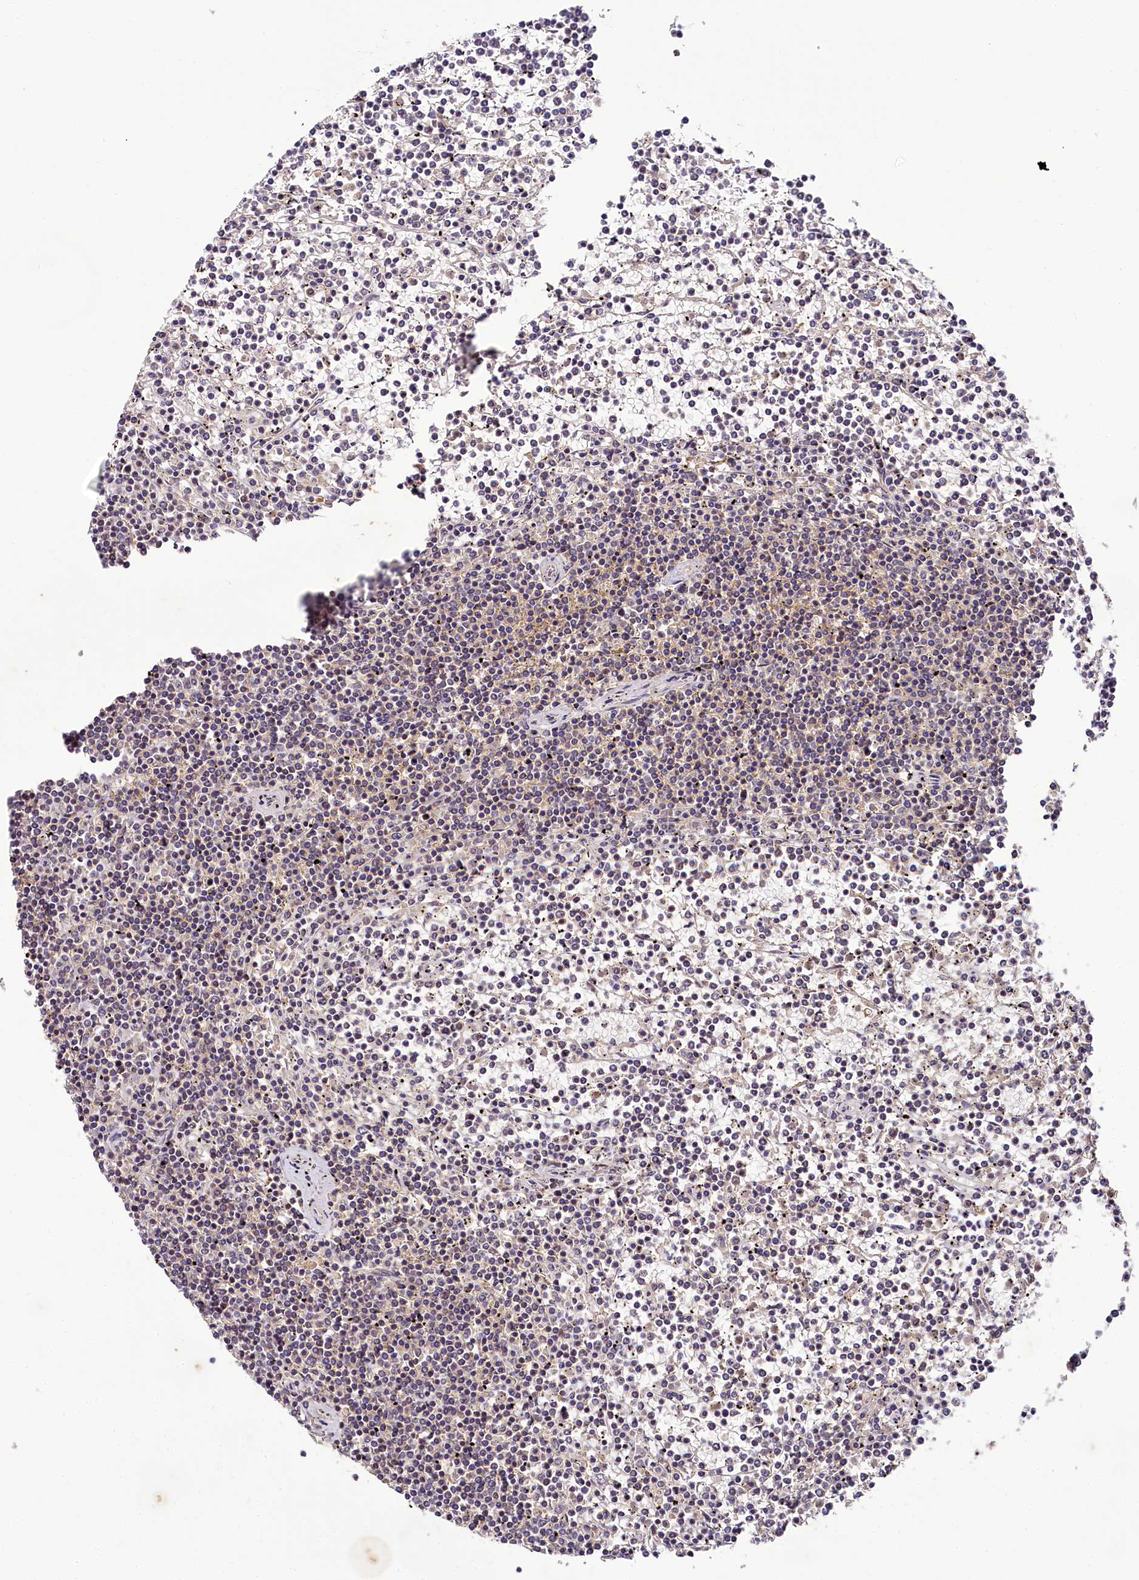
{"staining": {"intensity": "negative", "quantity": "none", "location": "none"}, "tissue": "lymphoma", "cell_type": "Tumor cells", "image_type": "cancer", "snomed": [{"axis": "morphology", "description": "Malignant lymphoma, non-Hodgkin's type, Low grade"}, {"axis": "topography", "description": "Spleen"}], "caption": "Immunohistochemical staining of human malignant lymphoma, non-Hodgkin's type (low-grade) shows no significant staining in tumor cells. (DAB (3,3'-diaminobenzidine) IHC with hematoxylin counter stain).", "gene": "TMEM39A", "patient": {"sex": "female", "age": 19}}